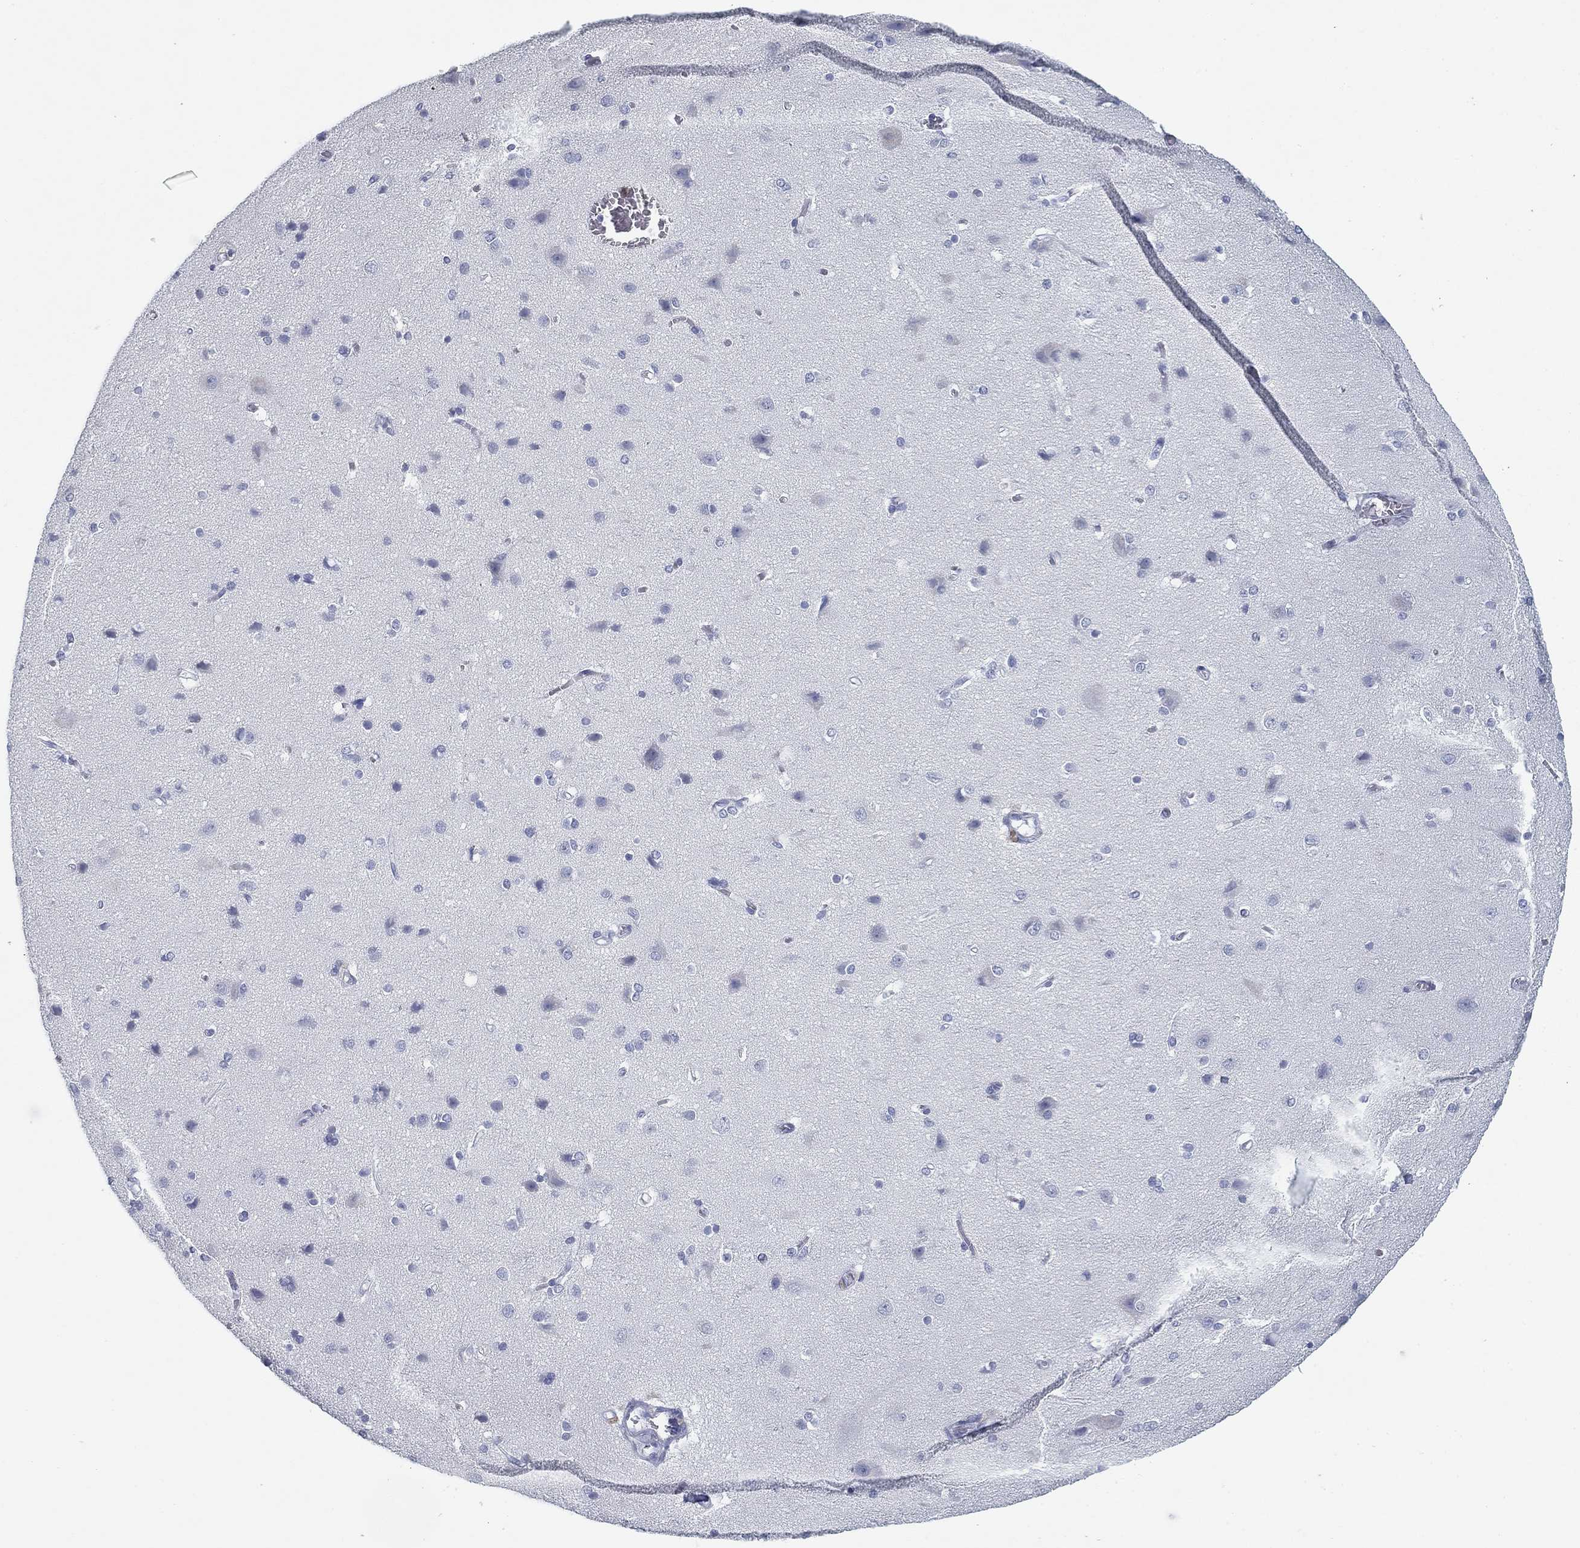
{"staining": {"intensity": "negative", "quantity": "none", "location": "none"}, "tissue": "cerebral cortex", "cell_type": "Endothelial cells", "image_type": "normal", "snomed": [{"axis": "morphology", "description": "Normal tissue, NOS"}, {"axis": "topography", "description": "Cerebral cortex"}], "caption": "High power microscopy micrograph of an immunohistochemistry (IHC) micrograph of benign cerebral cortex, revealing no significant positivity in endothelial cells. (DAB (3,3'-diaminobenzidine) IHC with hematoxylin counter stain).", "gene": "CD79B", "patient": {"sex": "male", "age": 37}}